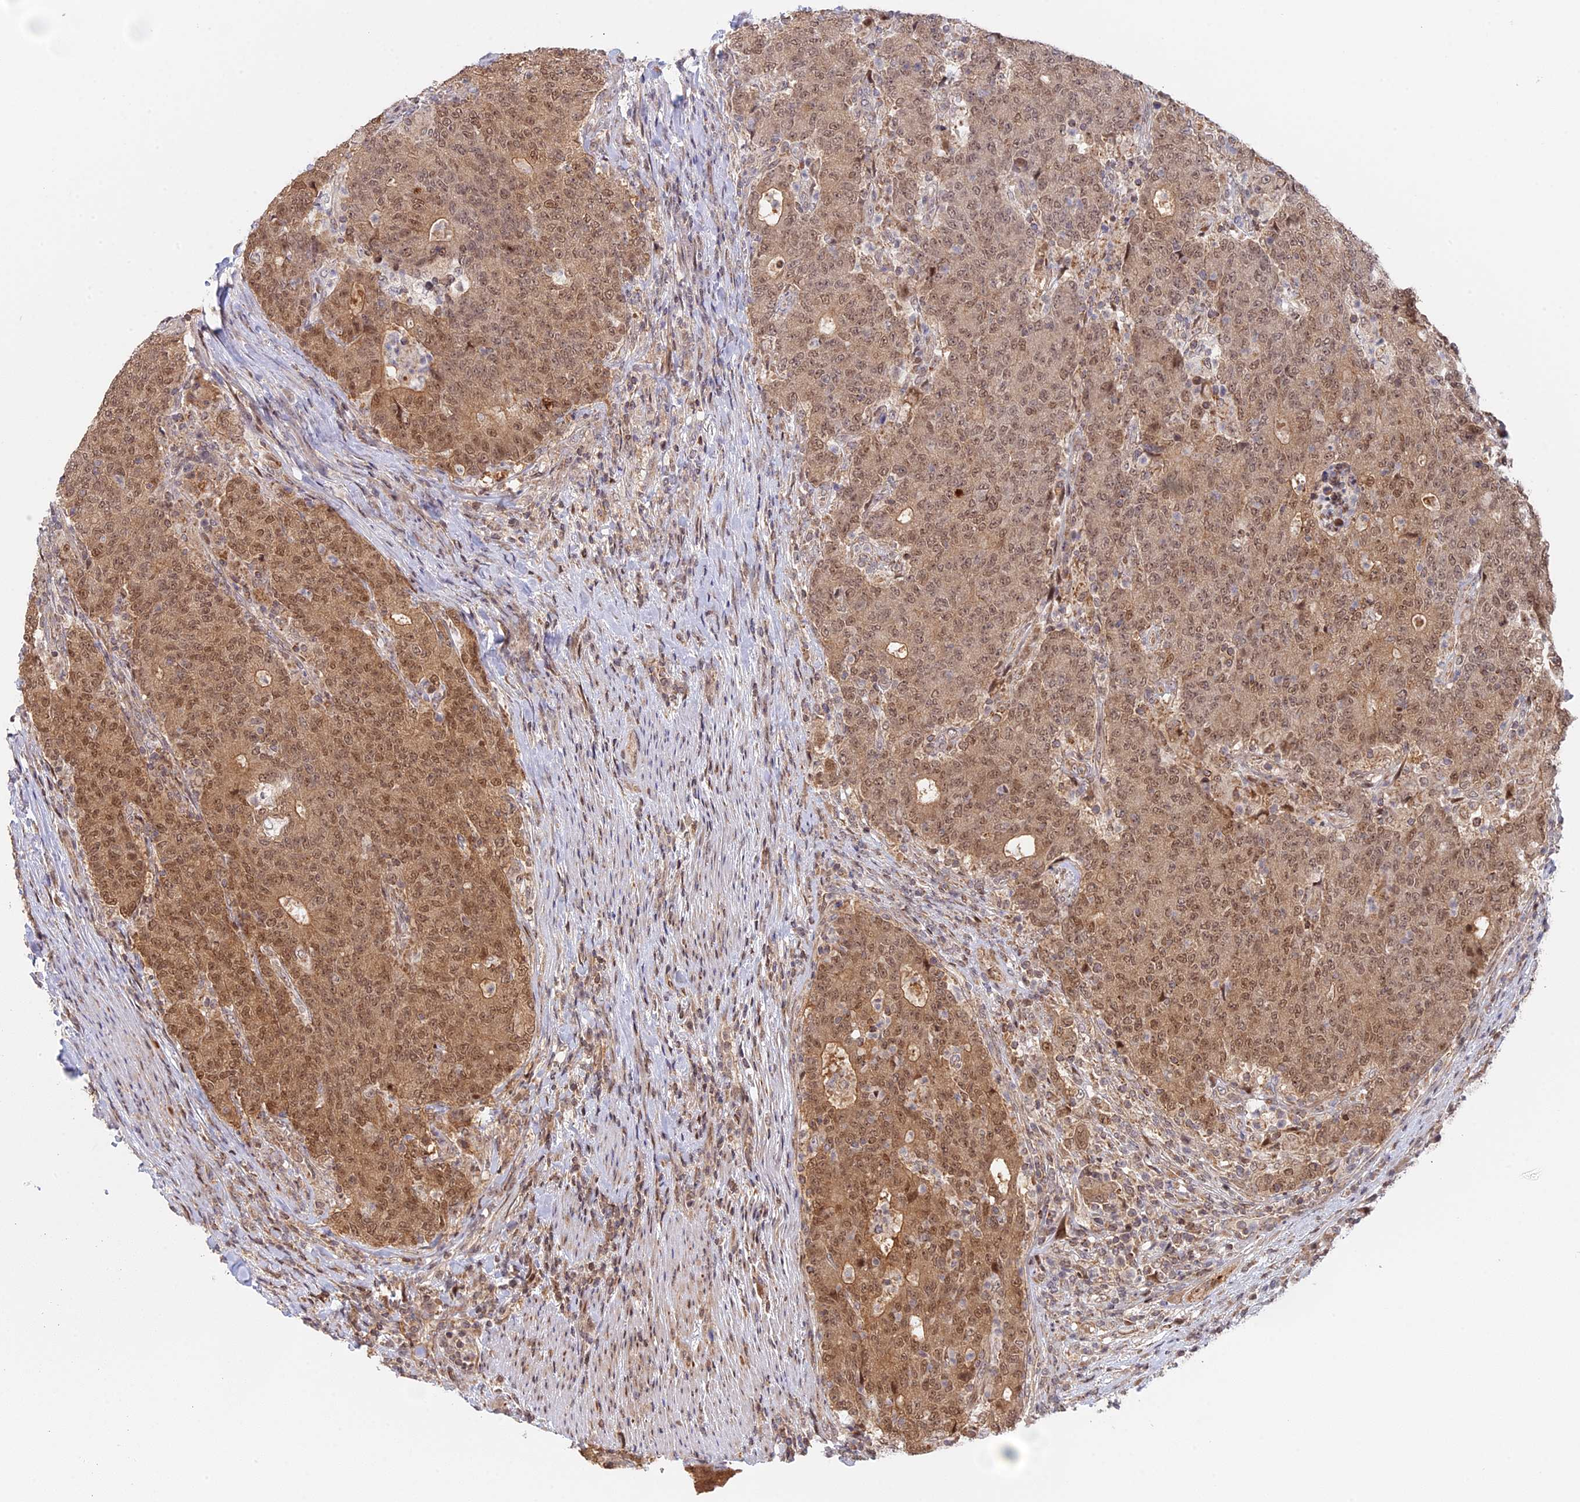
{"staining": {"intensity": "moderate", "quantity": ">75%", "location": "cytoplasmic/membranous,nuclear"}, "tissue": "colorectal cancer", "cell_type": "Tumor cells", "image_type": "cancer", "snomed": [{"axis": "morphology", "description": "Adenocarcinoma, NOS"}, {"axis": "topography", "description": "Colon"}], "caption": "Tumor cells reveal medium levels of moderate cytoplasmic/membranous and nuclear expression in about >75% of cells in colorectal cancer.", "gene": "GSKIP", "patient": {"sex": "female", "age": 75}}